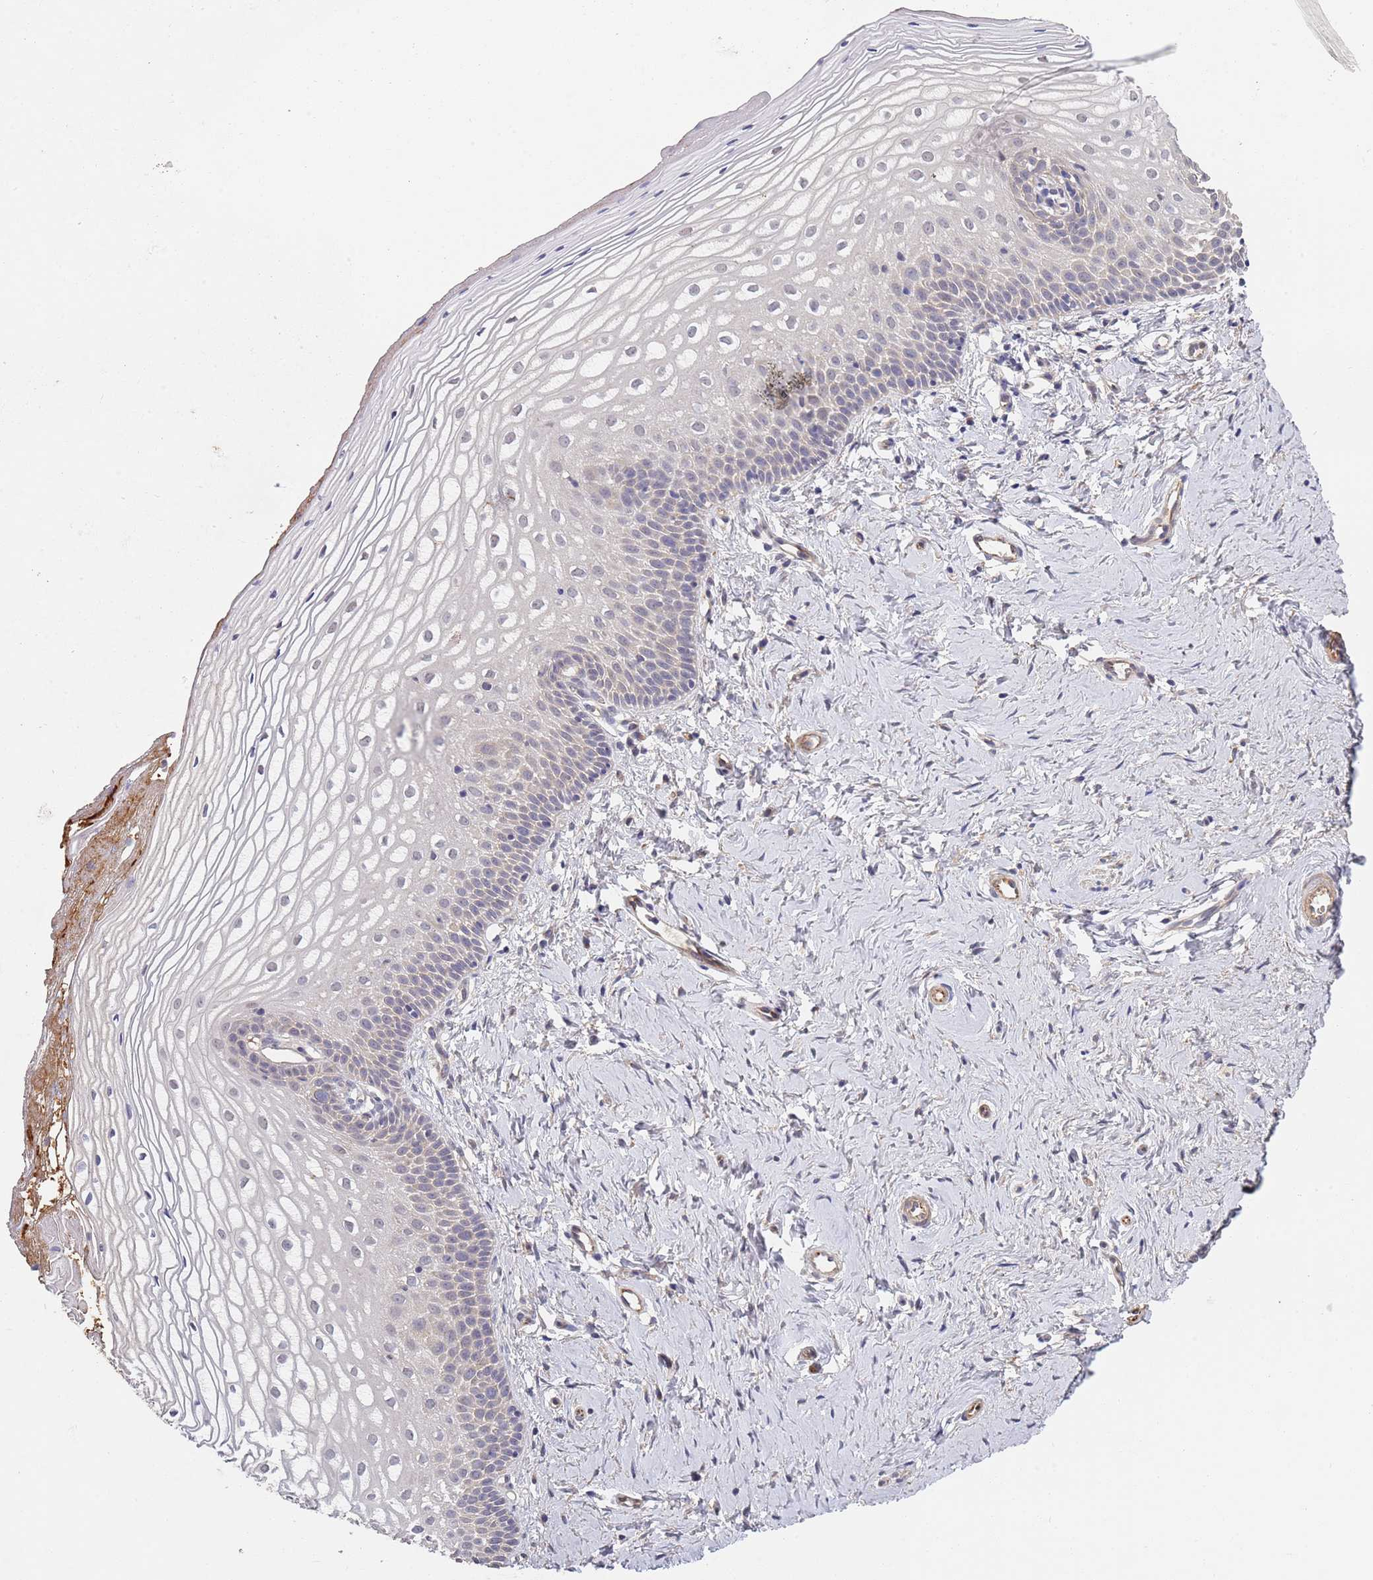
{"staining": {"intensity": "negative", "quantity": "none", "location": "none"}, "tissue": "vagina", "cell_type": "Squamous epithelial cells", "image_type": "normal", "snomed": [{"axis": "morphology", "description": "Normal tissue, NOS"}, {"axis": "topography", "description": "Vagina"}], "caption": "This image is of unremarkable vagina stained with immunohistochemistry to label a protein in brown with the nuclei are counter-stained blue. There is no staining in squamous epithelial cells.", "gene": "B4GALT4", "patient": {"sex": "female", "age": 65}}